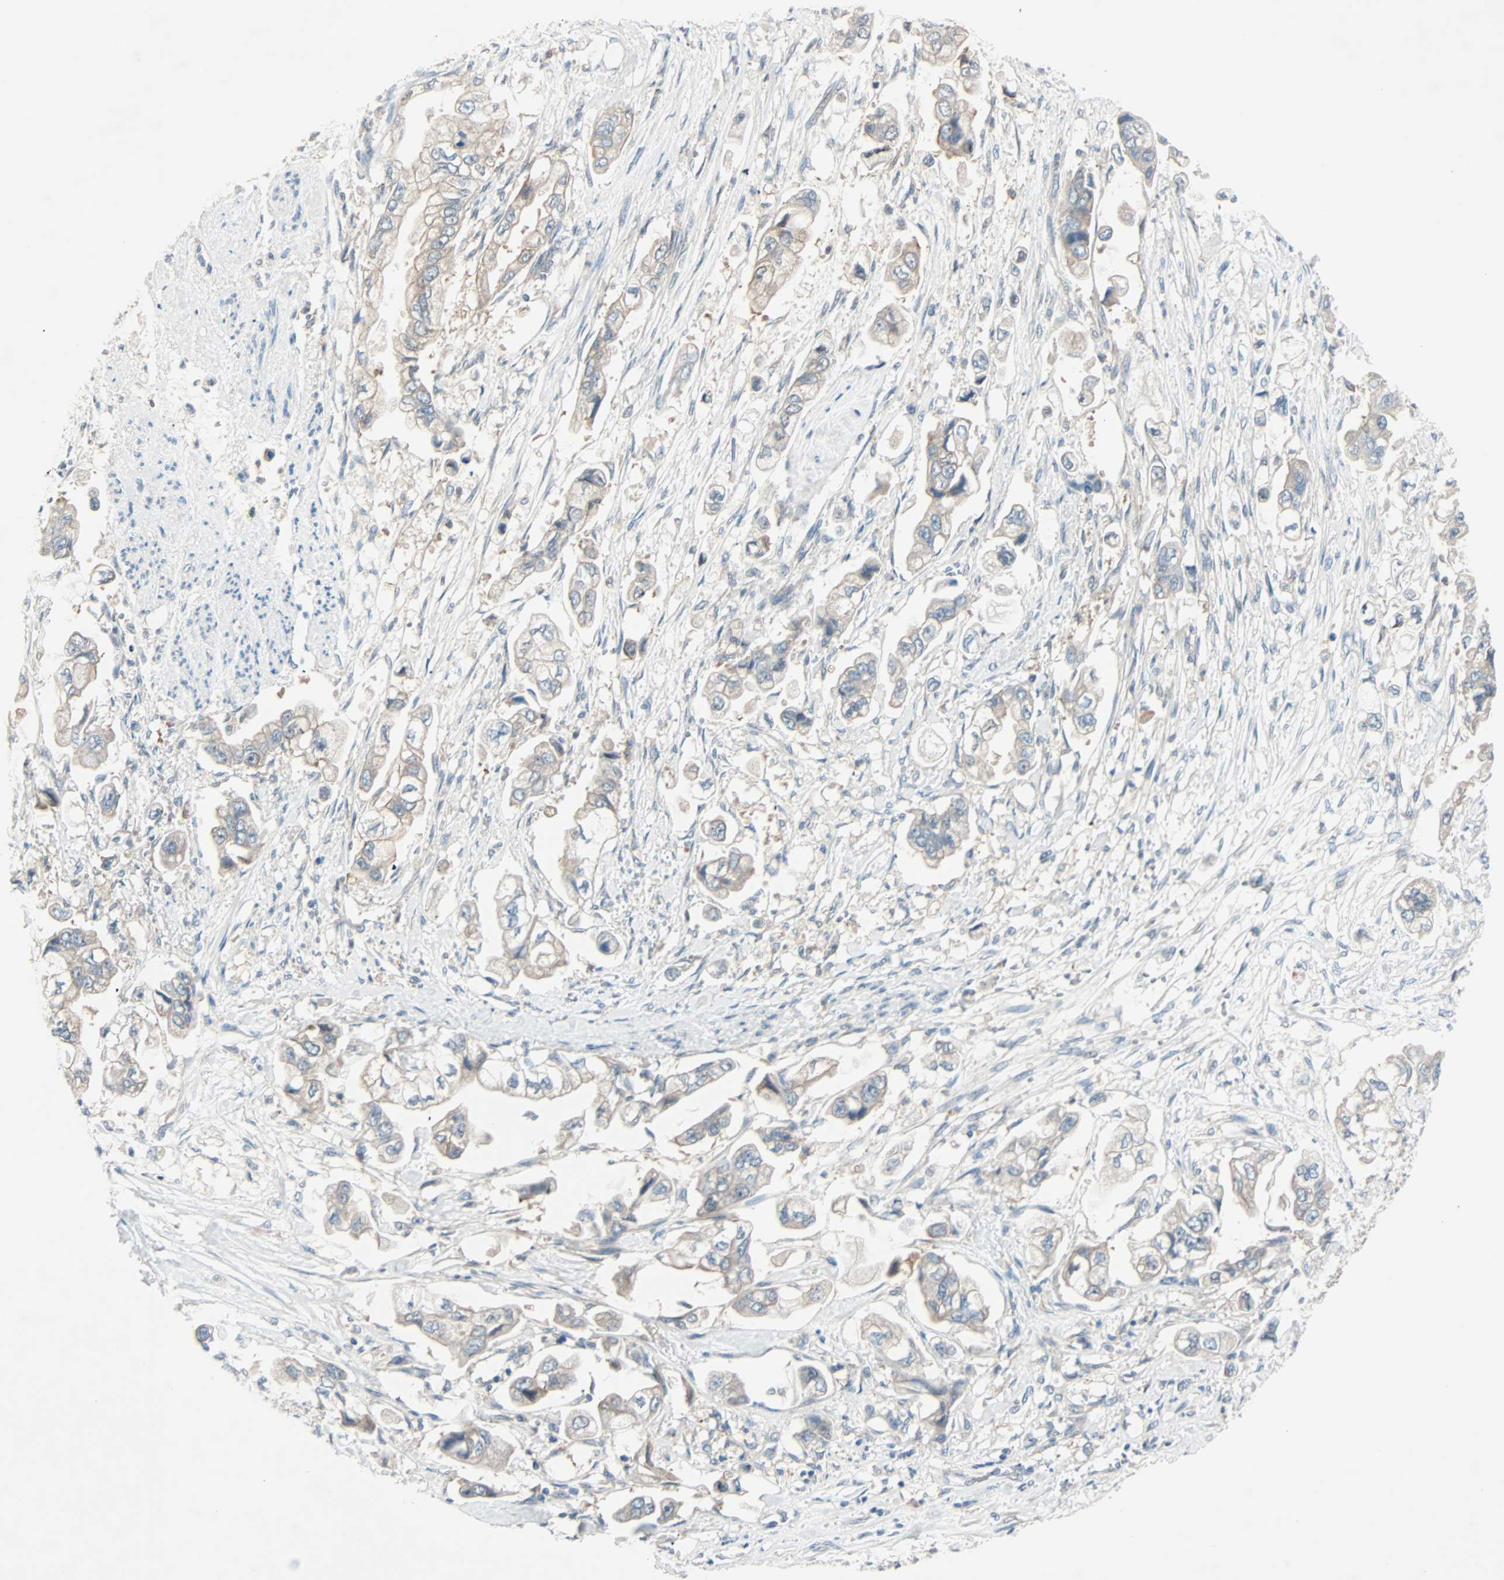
{"staining": {"intensity": "weak", "quantity": "25%-75%", "location": "cytoplasmic/membranous"}, "tissue": "stomach cancer", "cell_type": "Tumor cells", "image_type": "cancer", "snomed": [{"axis": "morphology", "description": "Adenocarcinoma, NOS"}, {"axis": "topography", "description": "Stomach"}], "caption": "Protein expression analysis of human stomach adenocarcinoma reveals weak cytoplasmic/membranous expression in about 25%-75% of tumor cells. (DAB (3,3'-diaminobenzidine) IHC with brightfield microscopy, high magnification).", "gene": "SMIM8", "patient": {"sex": "male", "age": 62}}